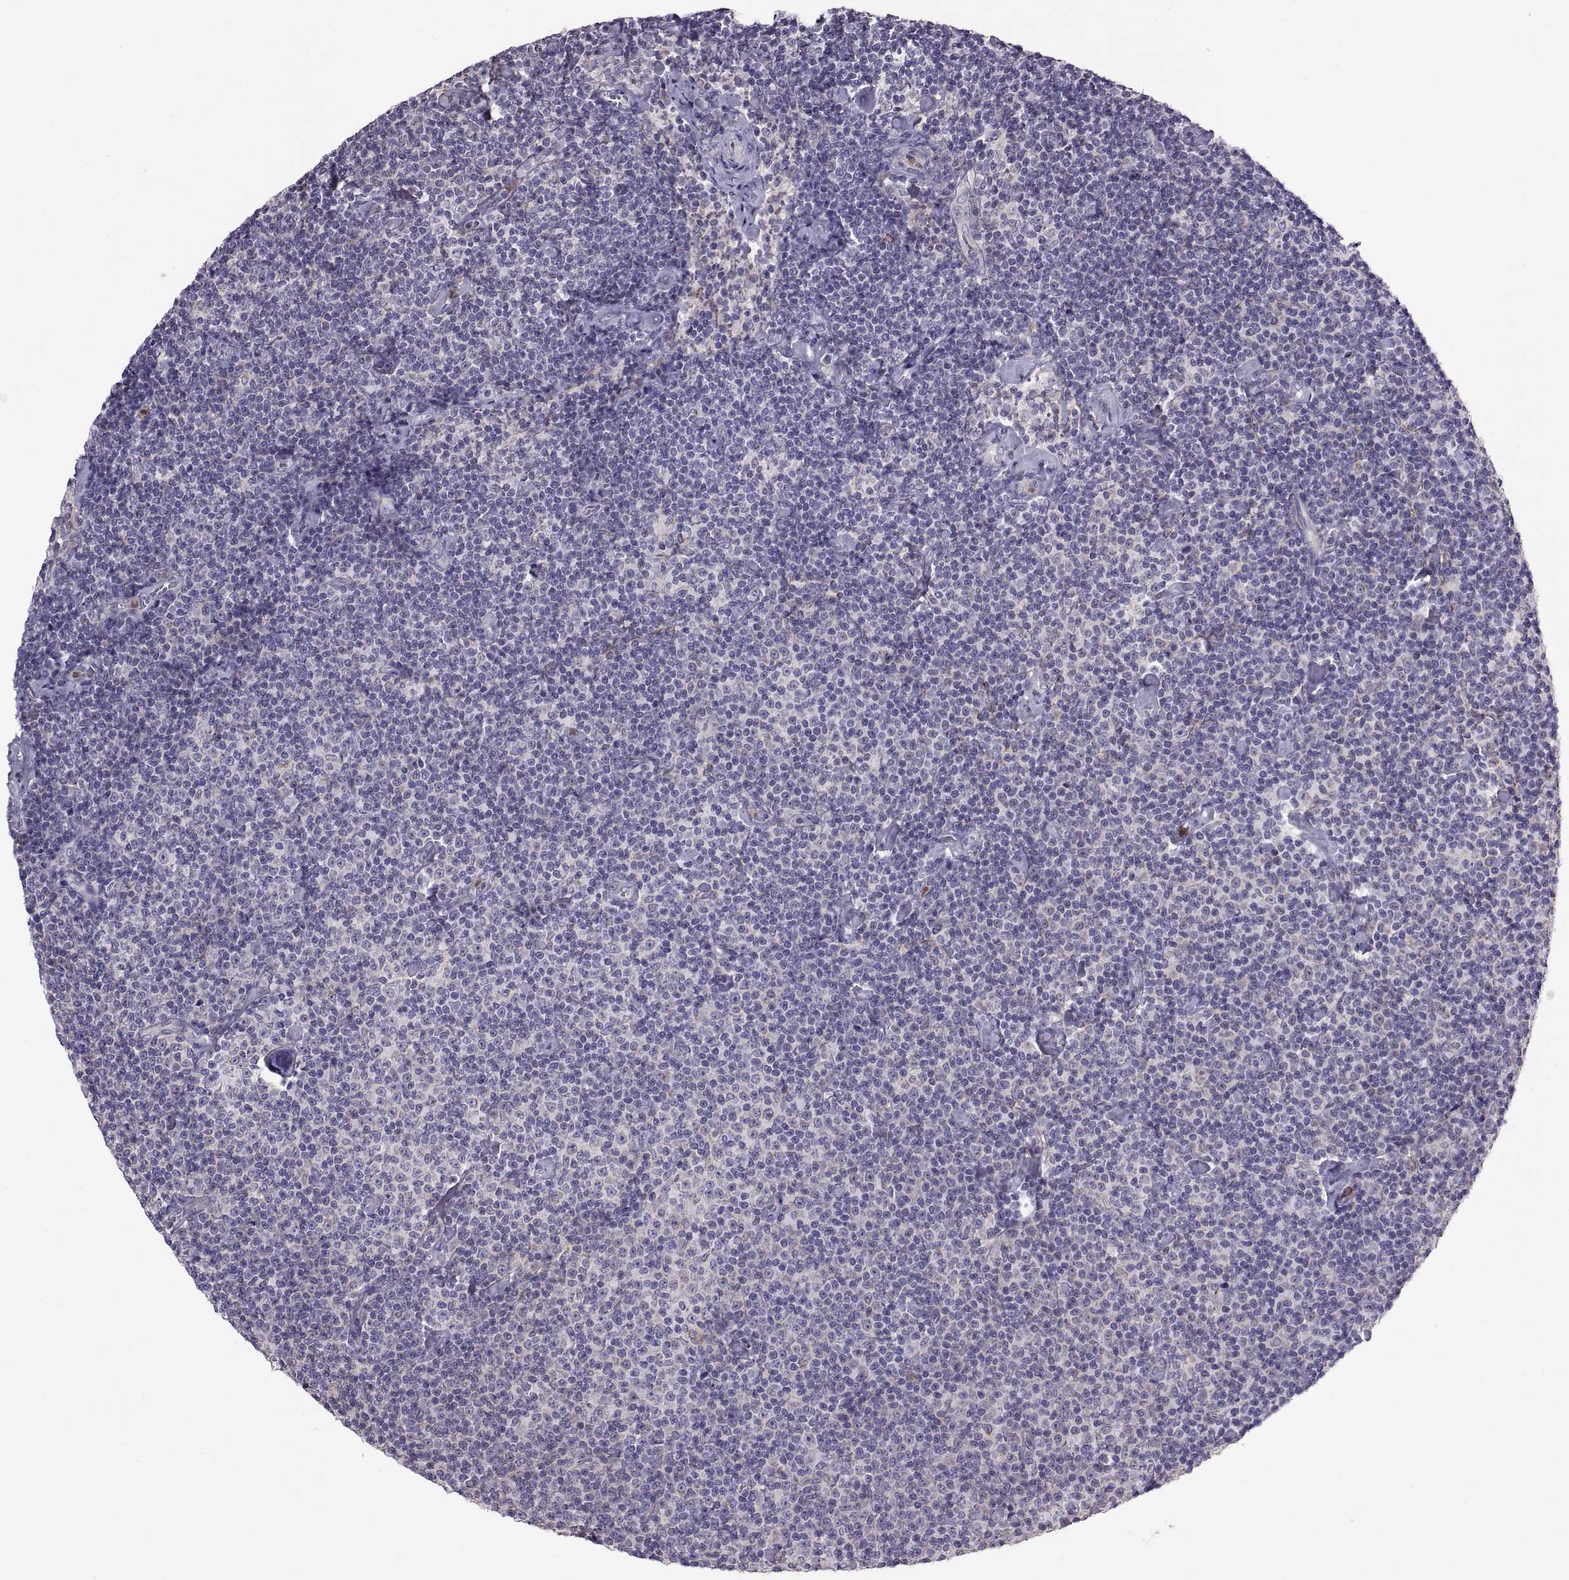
{"staining": {"intensity": "negative", "quantity": "none", "location": "none"}, "tissue": "lymphoma", "cell_type": "Tumor cells", "image_type": "cancer", "snomed": [{"axis": "morphology", "description": "Malignant lymphoma, non-Hodgkin's type, Low grade"}, {"axis": "topography", "description": "Lymph node"}], "caption": "Lymphoma was stained to show a protein in brown. There is no significant expression in tumor cells. (DAB IHC, high magnification).", "gene": "EMILIN2", "patient": {"sex": "male", "age": 81}}